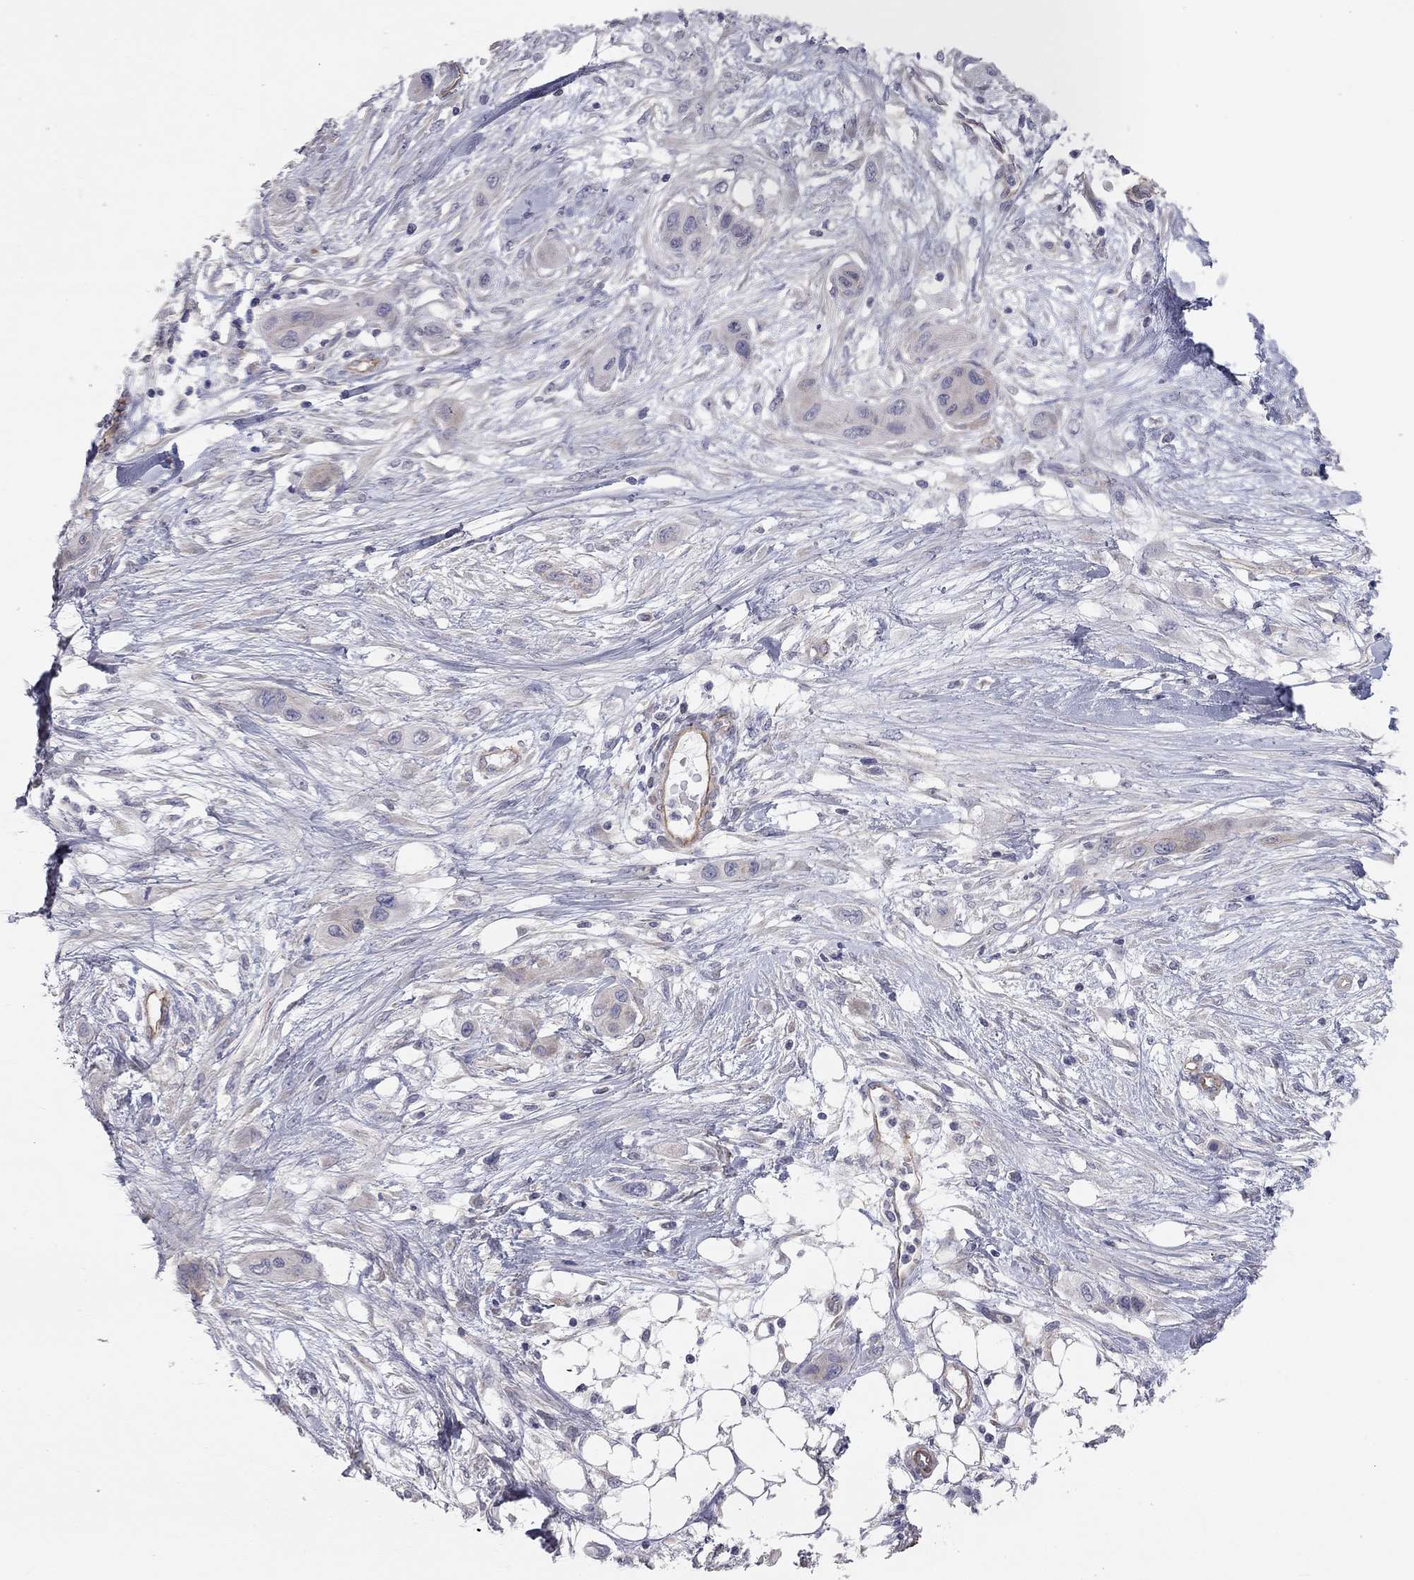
{"staining": {"intensity": "negative", "quantity": "none", "location": "none"}, "tissue": "skin cancer", "cell_type": "Tumor cells", "image_type": "cancer", "snomed": [{"axis": "morphology", "description": "Squamous cell carcinoma, NOS"}, {"axis": "topography", "description": "Skin"}], "caption": "Tumor cells show no significant staining in skin cancer.", "gene": "GPRC5B", "patient": {"sex": "male", "age": 79}}